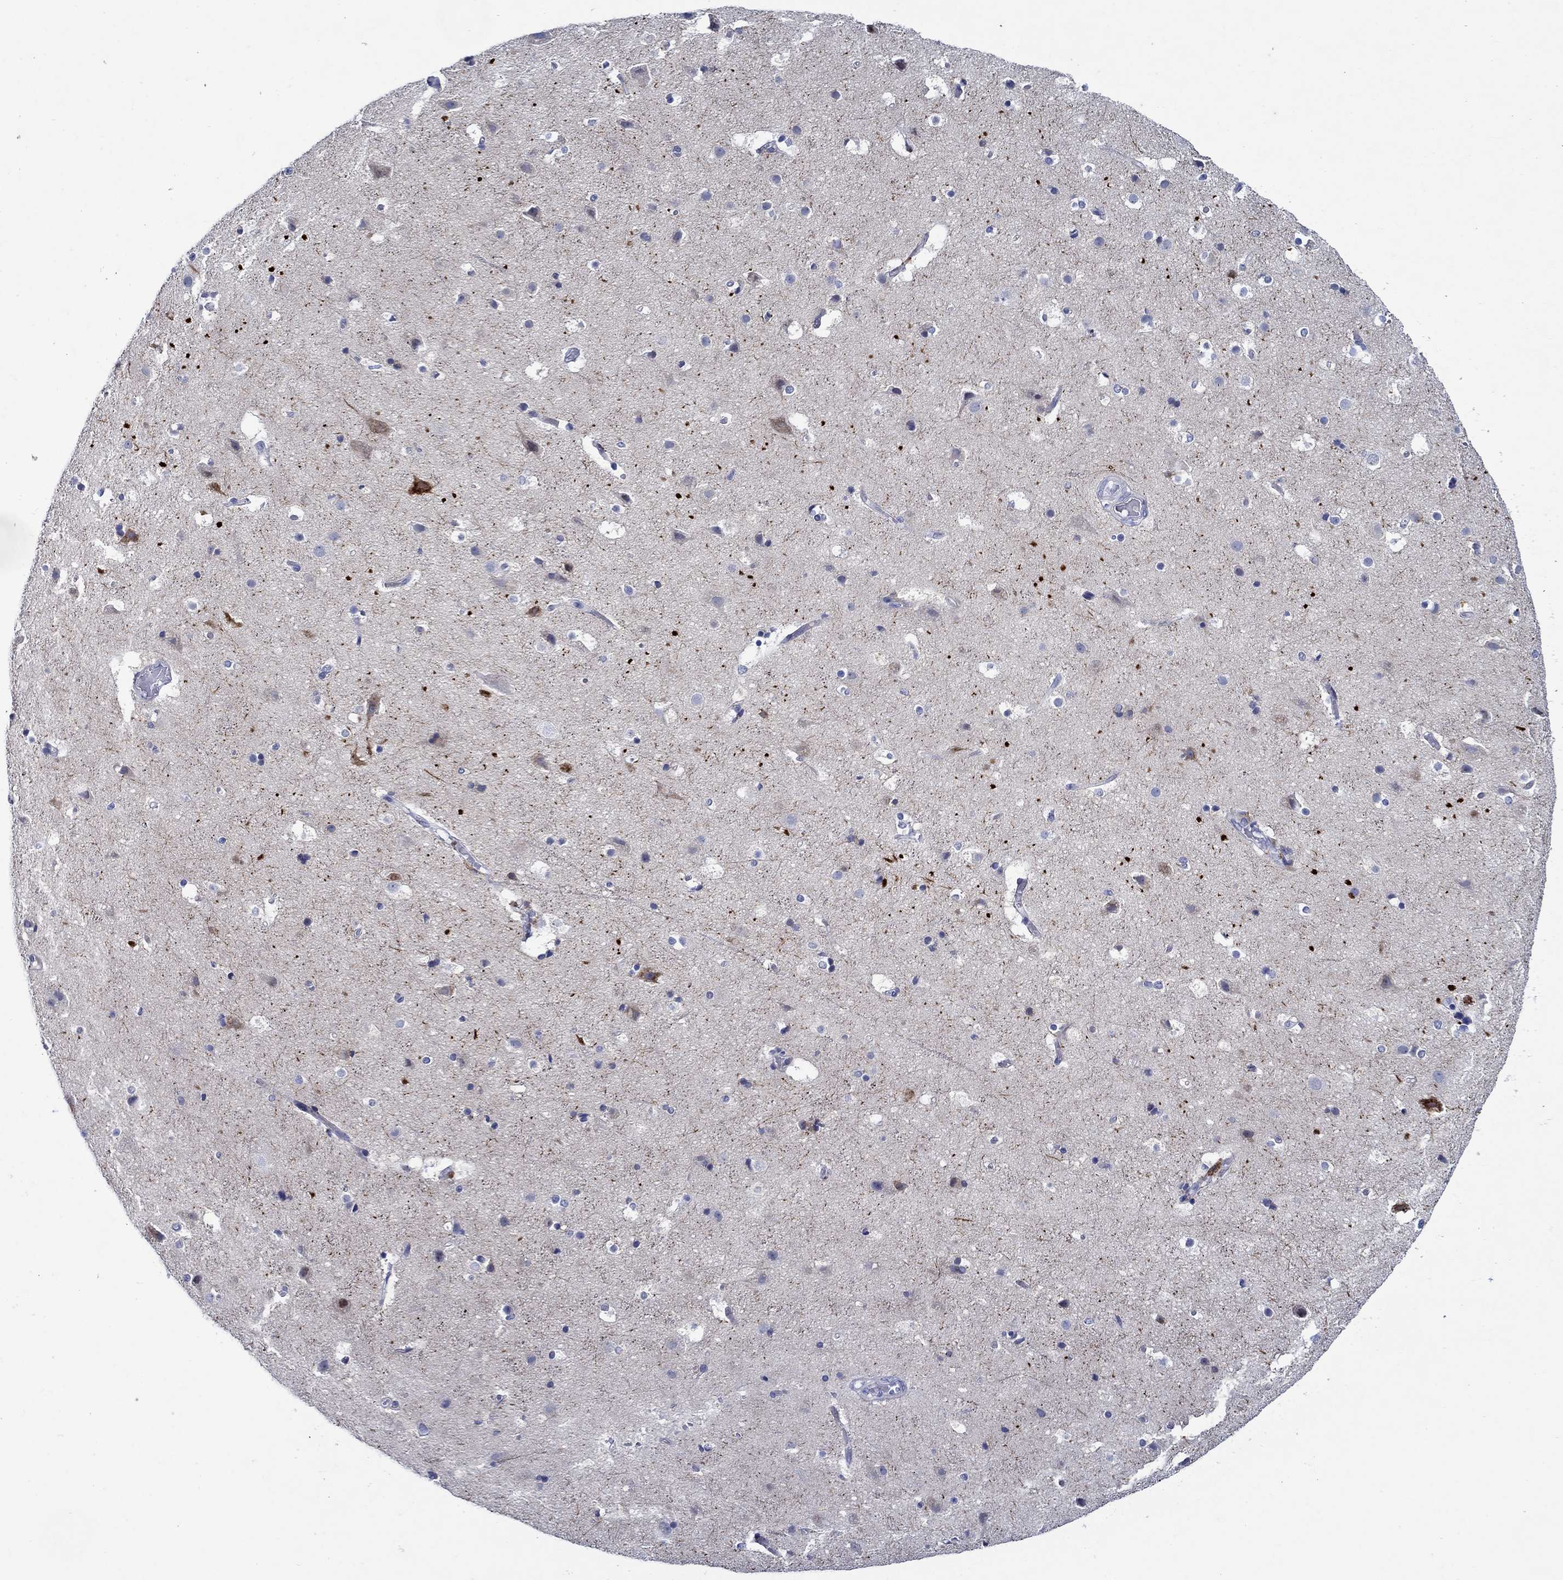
{"staining": {"intensity": "negative", "quantity": "none", "location": "none"}, "tissue": "cerebral cortex", "cell_type": "Endothelial cells", "image_type": "normal", "snomed": [{"axis": "morphology", "description": "Normal tissue, NOS"}, {"axis": "topography", "description": "Cerebral cortex"}], "caption": "An IHC image of benign cerebral cortex is shown. There is no staining in endothelial cells of cerebral cortex. (DAB IHC, high magnification).", "gene": "MC2R", "patient": {"sex": "female", "age": 52}}